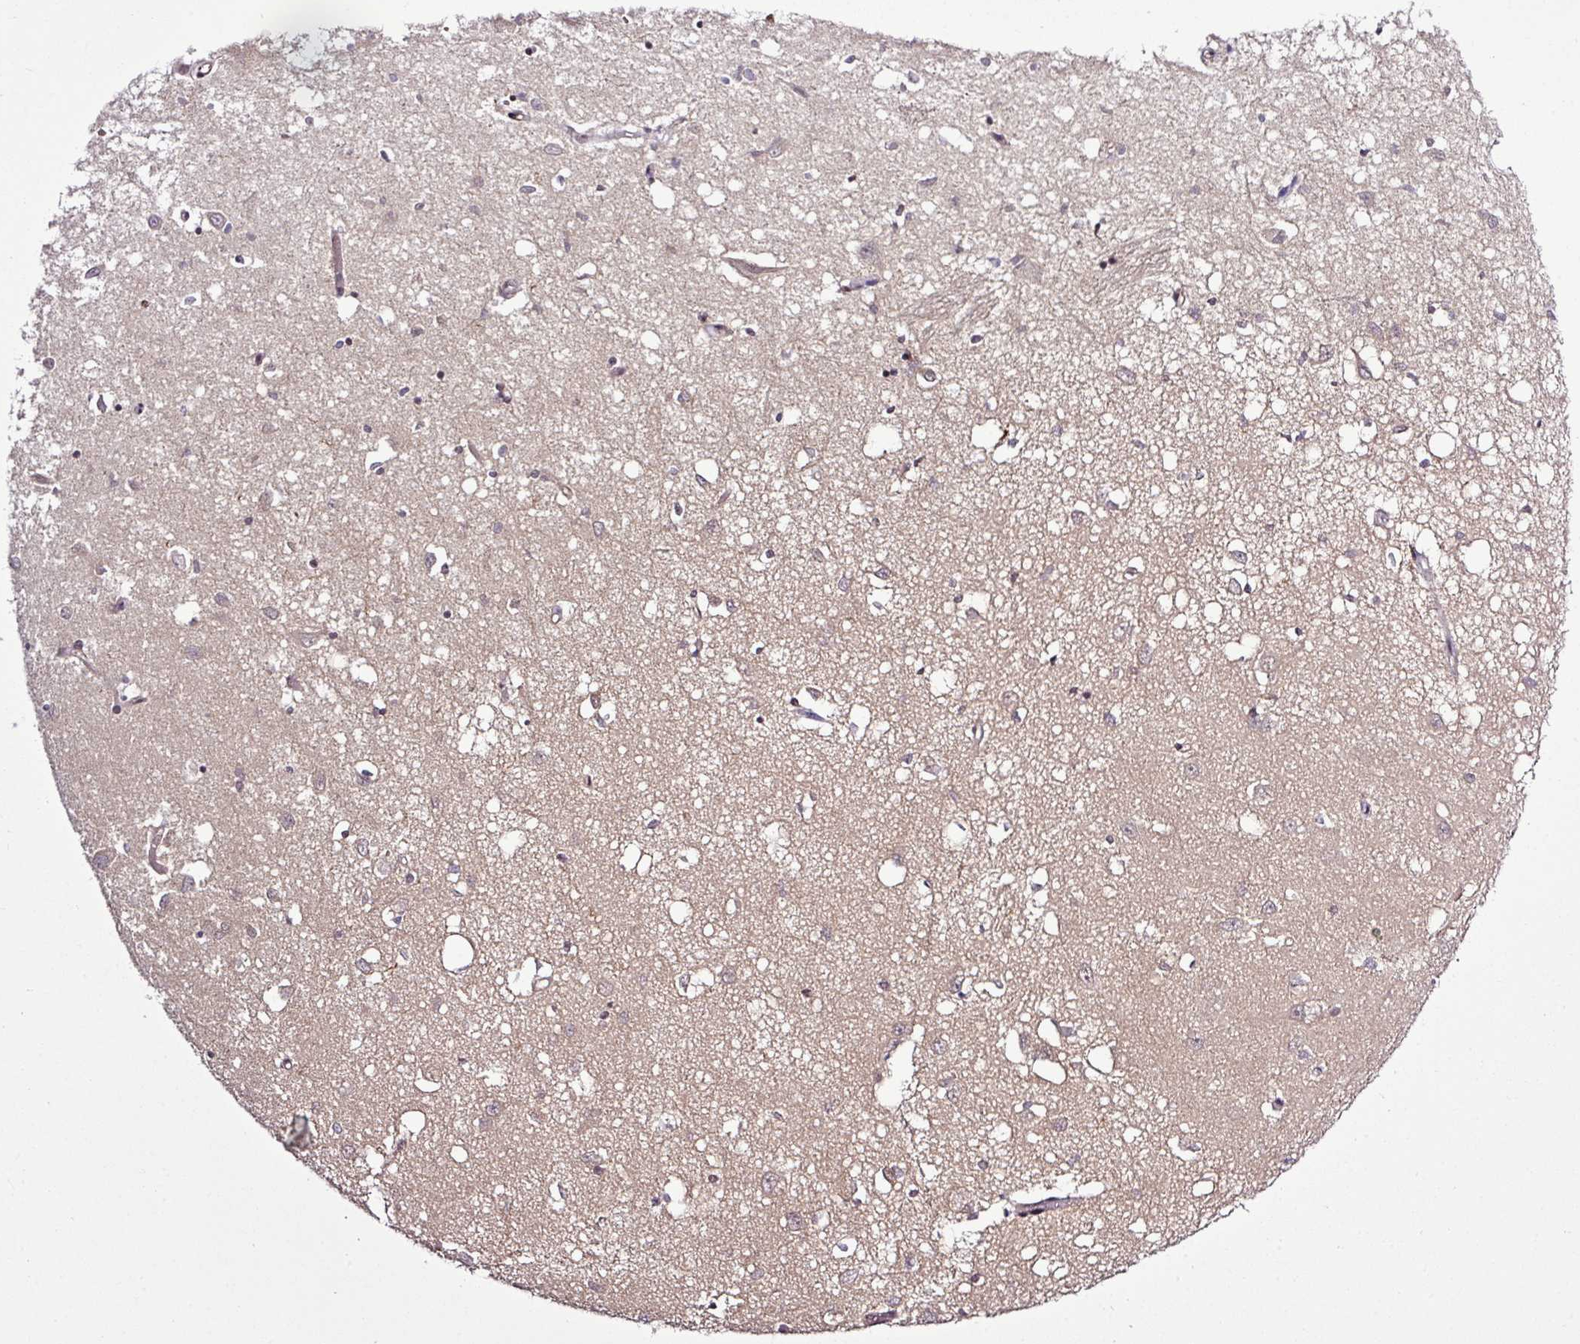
{"staining": {"intensity": "moderate", "quantity": "<25%", "location": "nuclear"}, "tissue": "caudate", "cell_type": "Glial cells", "image_type": "normal", "snomed": [{"axis": "morphology", "description": "Normal tissue, NOS"}, {"axis": "topography", "description": "Lateral ventricle wall"}], "caption": "Protein expression by immunohistochemistry demonstrates moderate nuclear positivity in approximately <25% of glial cells in unremarkable caudate.", "gene": "ITPKC", "patient": {"sex": "male", "age": 70}}